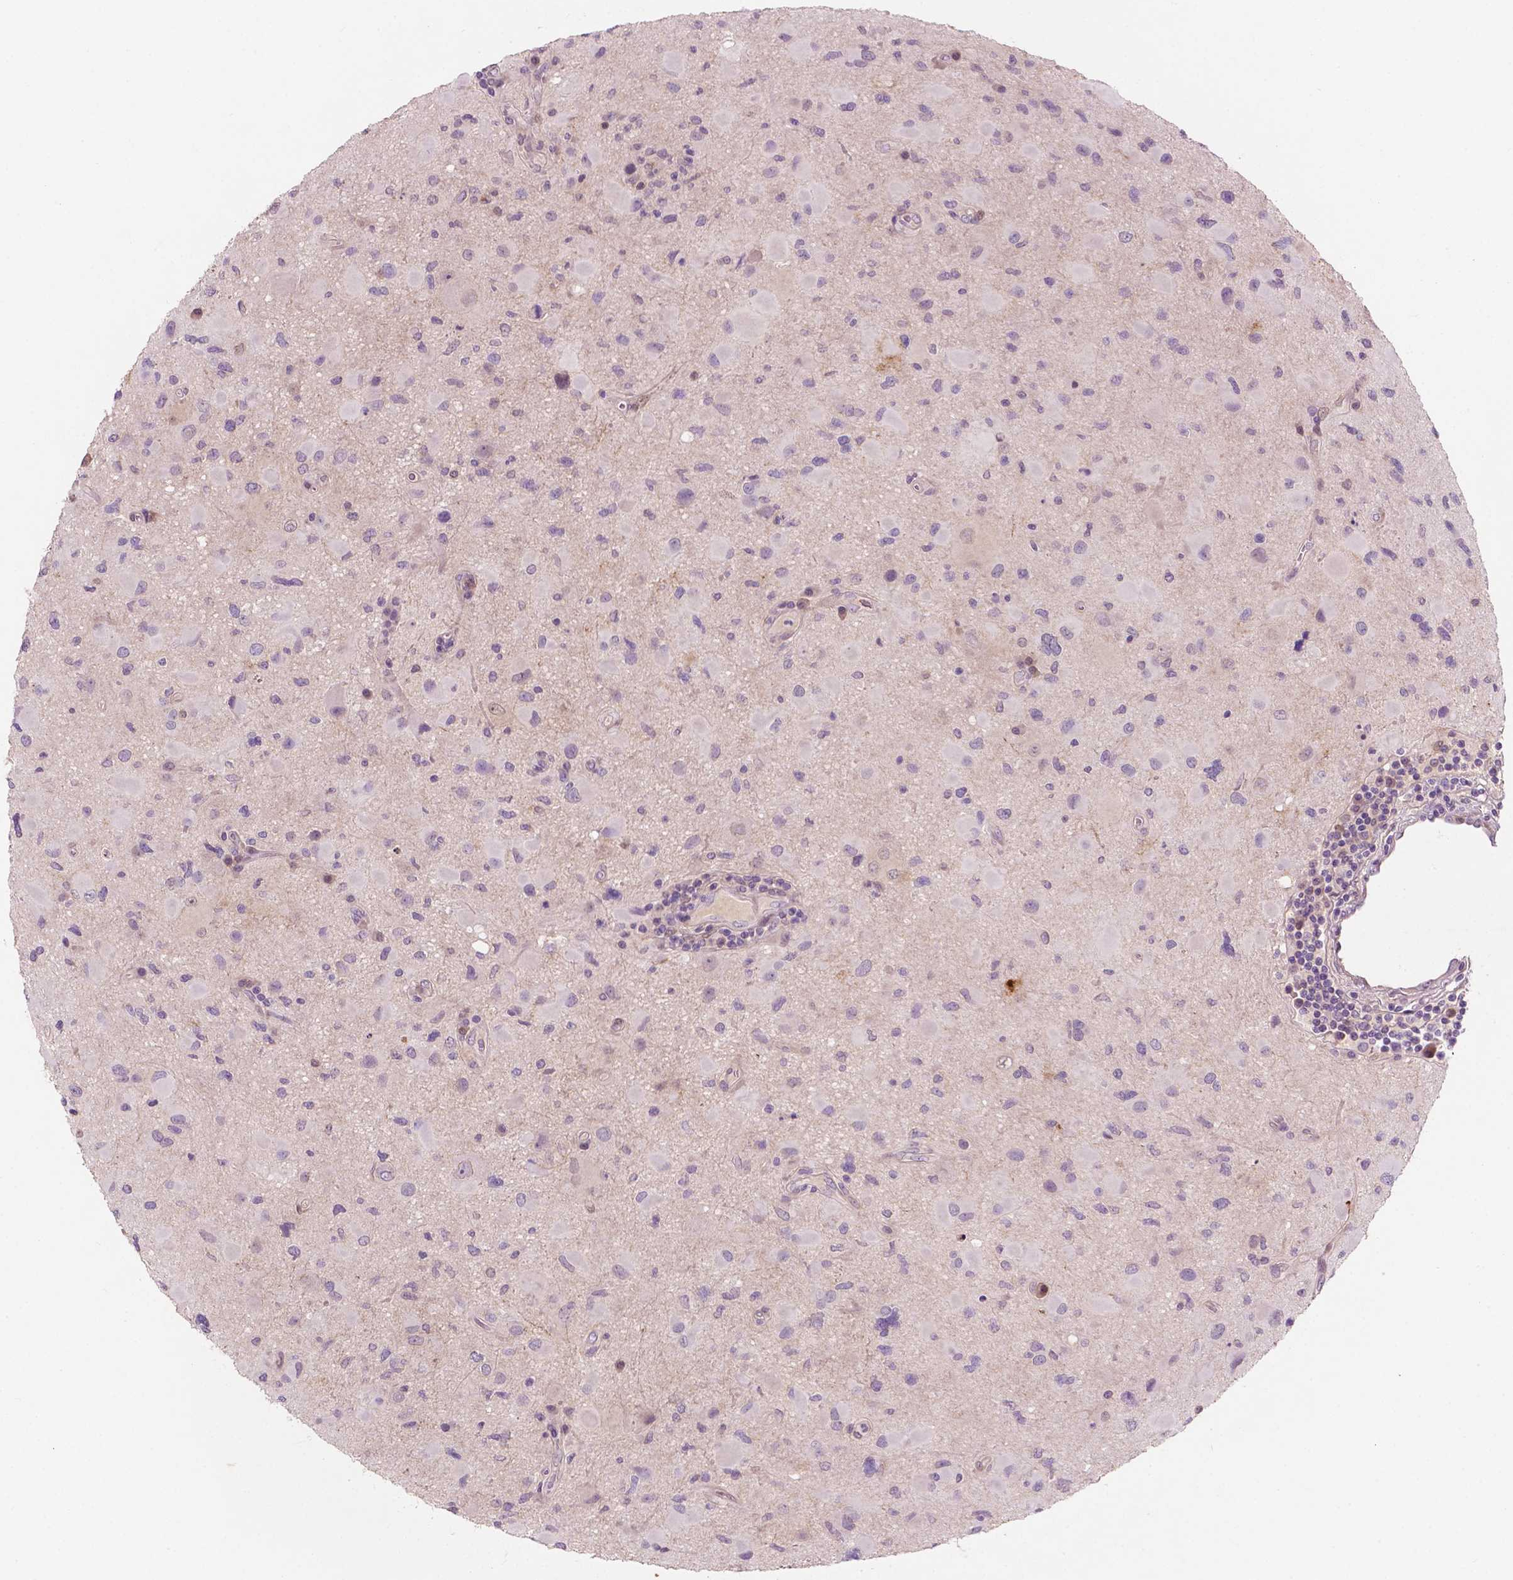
{"staining": {"intensity": "negative", "quantity": "none", "location": "none"}, "tissue": "glioma", "cell_type": "Tumor cells", "image_type": "cancer", "snomed": [{"axis": "morphology", "description": "Glioma, malignant, Low grade"}, {"axis": "topography", "description": "Brain"}], "caption": "Immunohistochemistry (IHC) photomicrograph of human glioma stained for a protein (brown), which demonstrates no positivity in tumor cells.", "gene": "GPR37", "patient": {"sex": "female", "age": 32}}